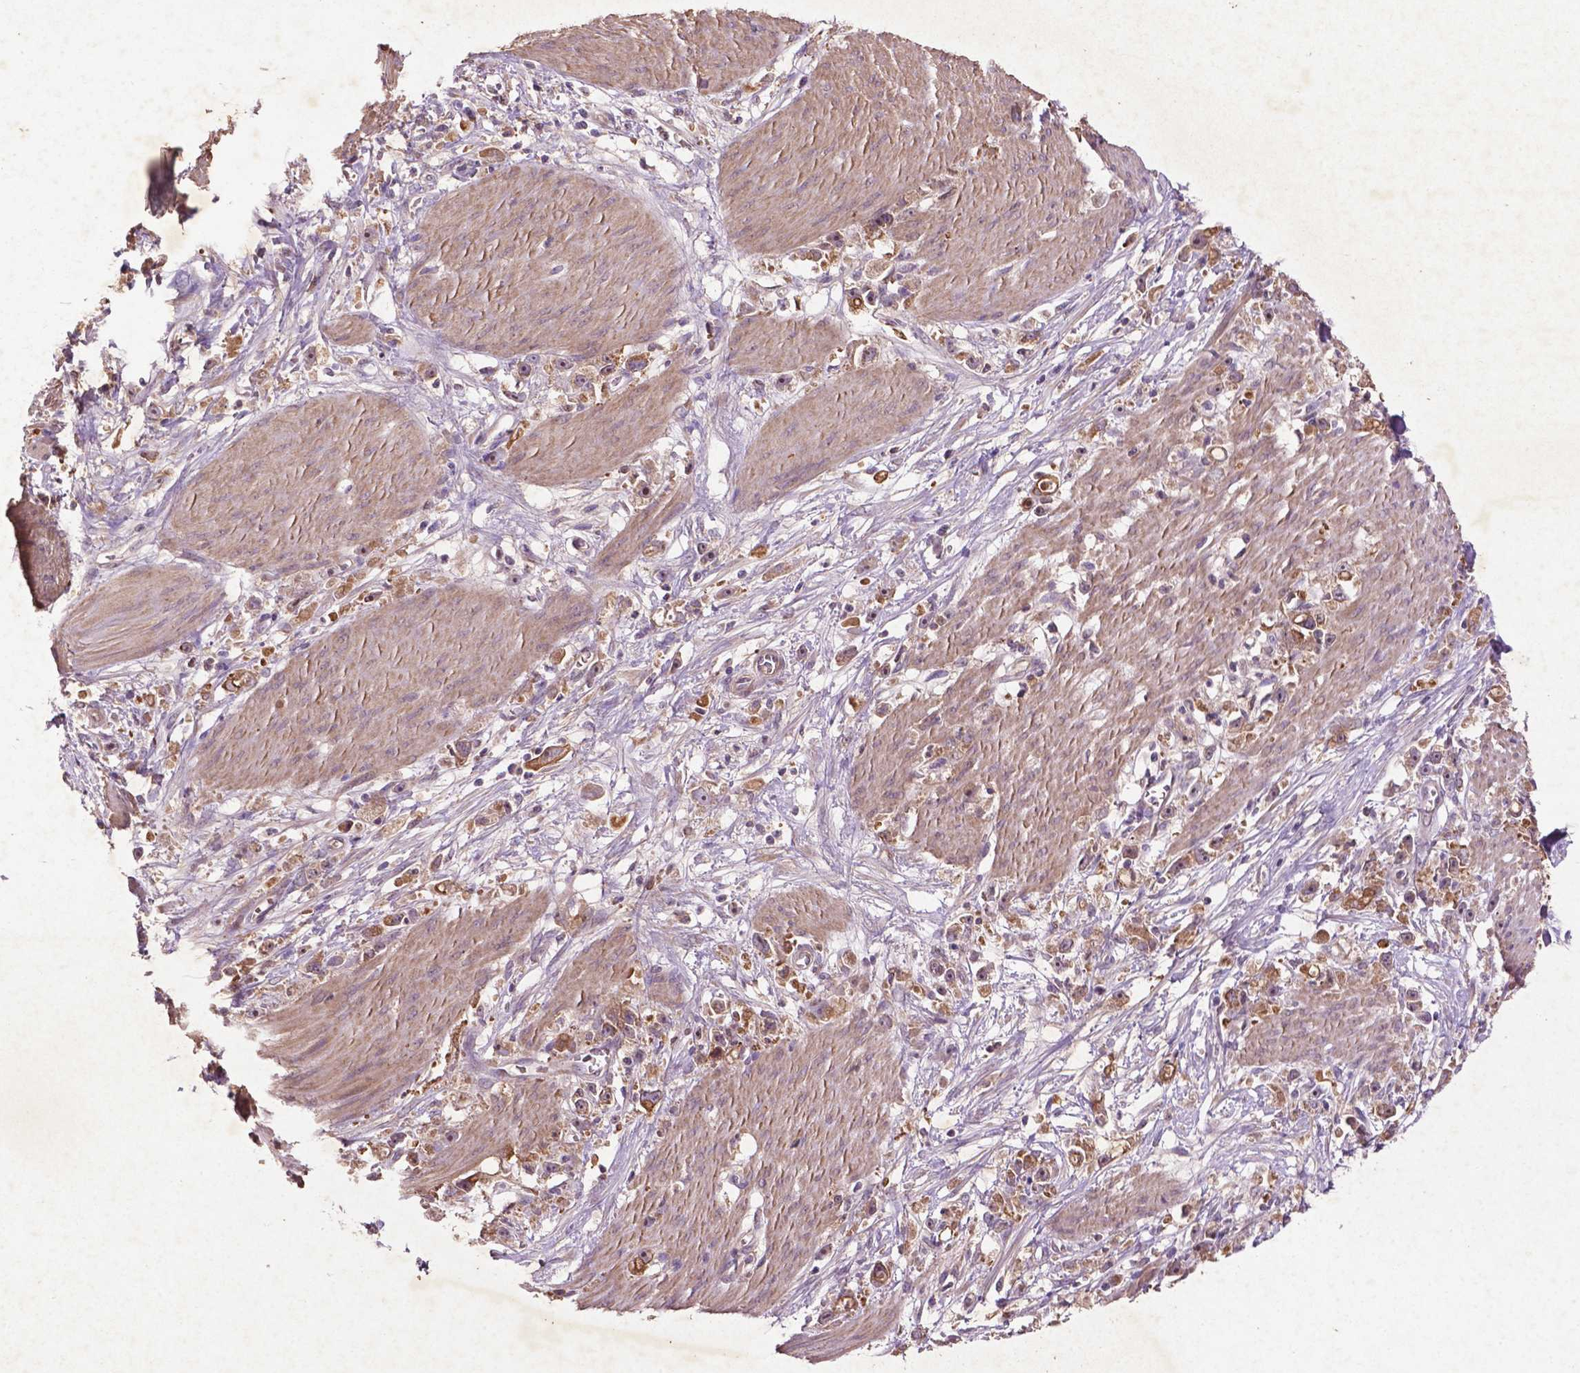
{"staining": {"intensity": "moderate", "quantity": ">75%", "location": "cytoplasmic/membranous"}, "tissue": "stomach cancer", "cell_type": "Tumor cells", "image_type": "cancer", "snomed": [{"axis": "morphology", "description": "Adenocarcinoma, NOS"}, {"axis": "topography", "description": "Stomach"}], "caption": "Moderate cytoplasmic/membranous staining for a protein is appreciated in about >75% of tumor cells of adenocarcinoma (stomach) using IHC.", "gene": "COQ2", "patient": {"sex": "female", "age": 59}}